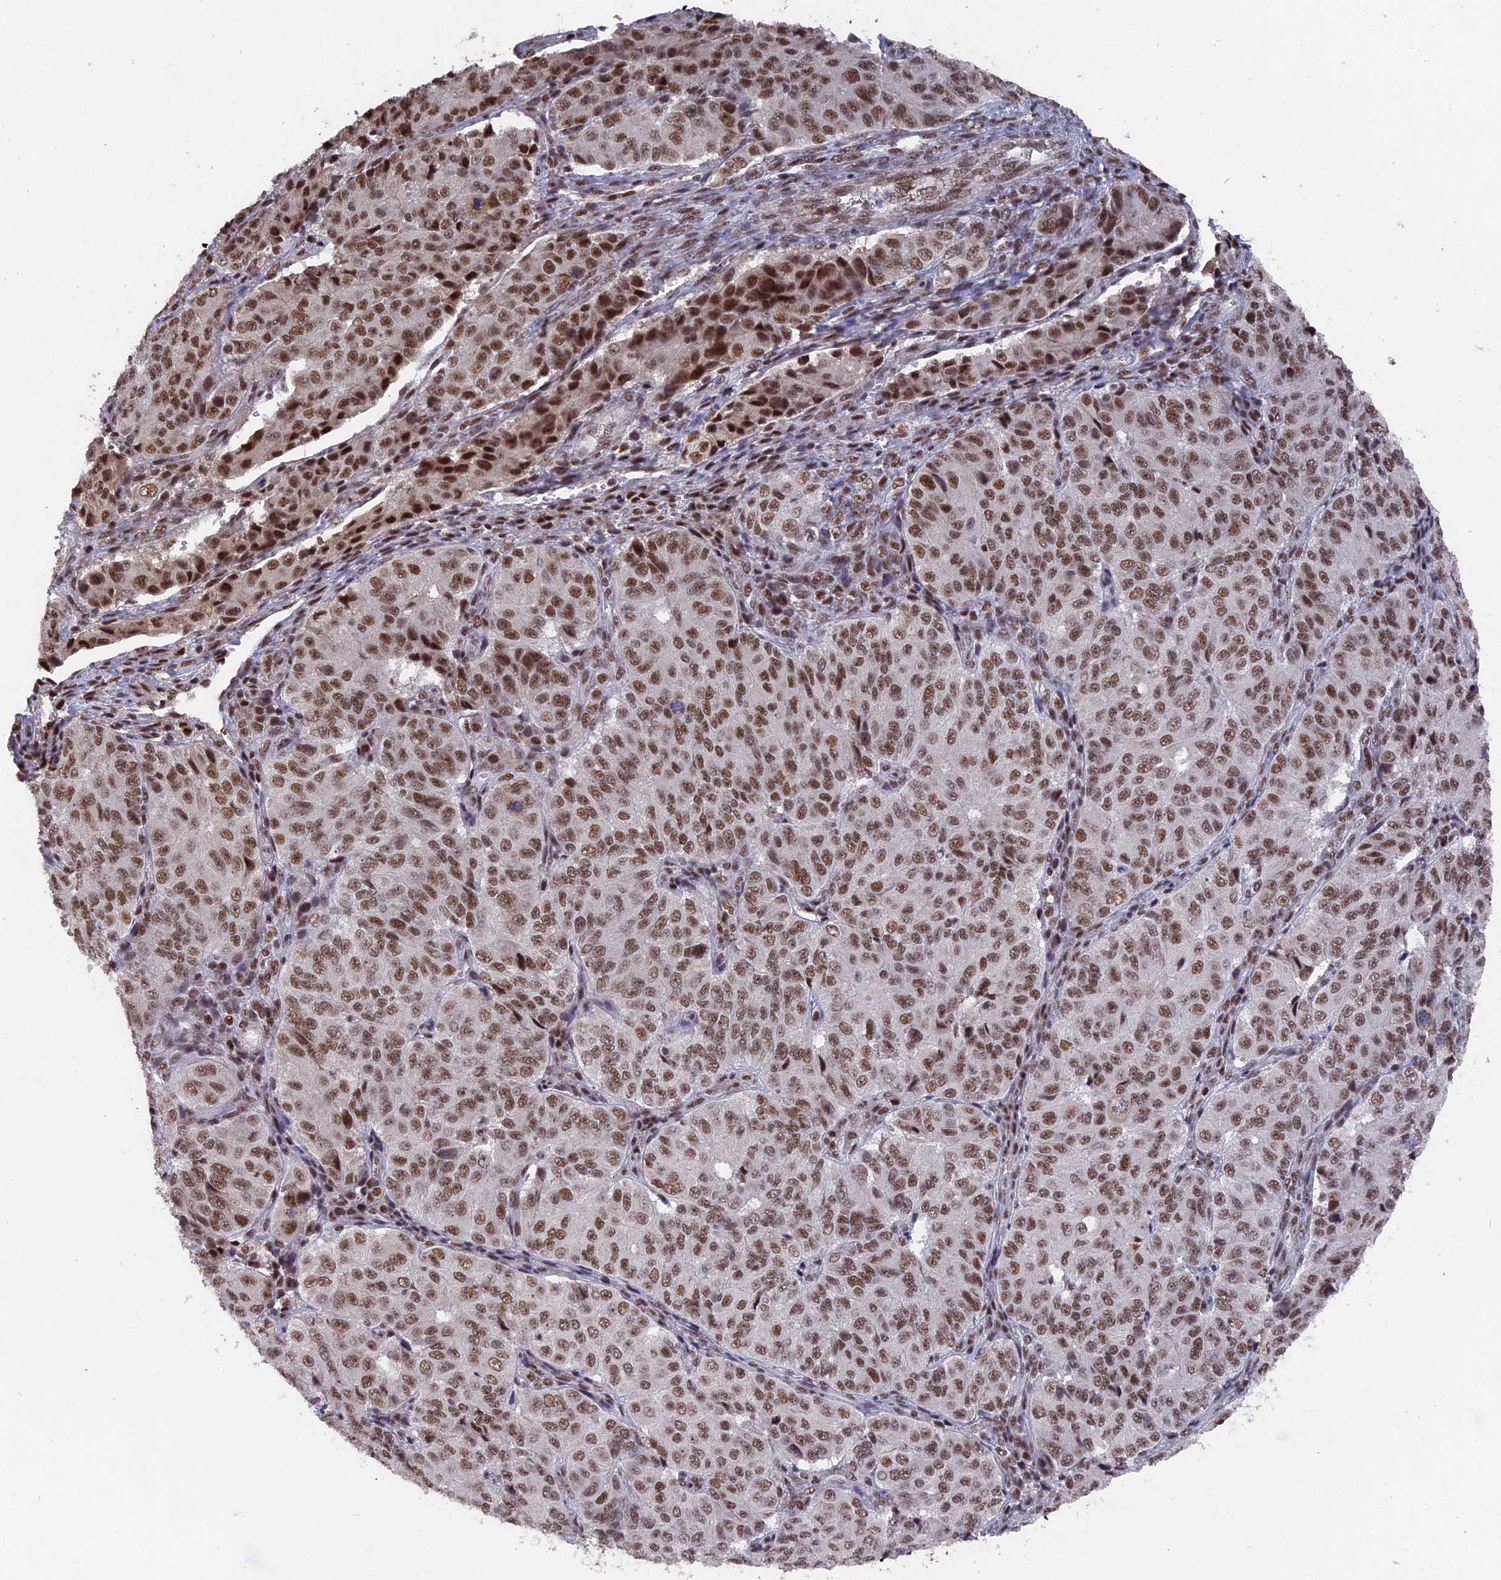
{"staining": {"intensity": "moderate", "quantity": ">75%", "location": "nuclear"}, "tissue": "ovarian cancer", "cell_type": "Tumor cells", "image_type": "cancer", "snomed": [{"axis": "morphology", "description": "Carcinoma, endometroid"}, {"axis": "topography", "description": "Ovary"}], "caption": "Immunohistochemistry (IHC) (DAB) staining of ovarian cancer (endometroid carcinoma) shows moderate nuclear protein expression in approximately >75% of tumor cells.", "gene": "SF3A2", "patient": {"sex": "female", "age": 51}}